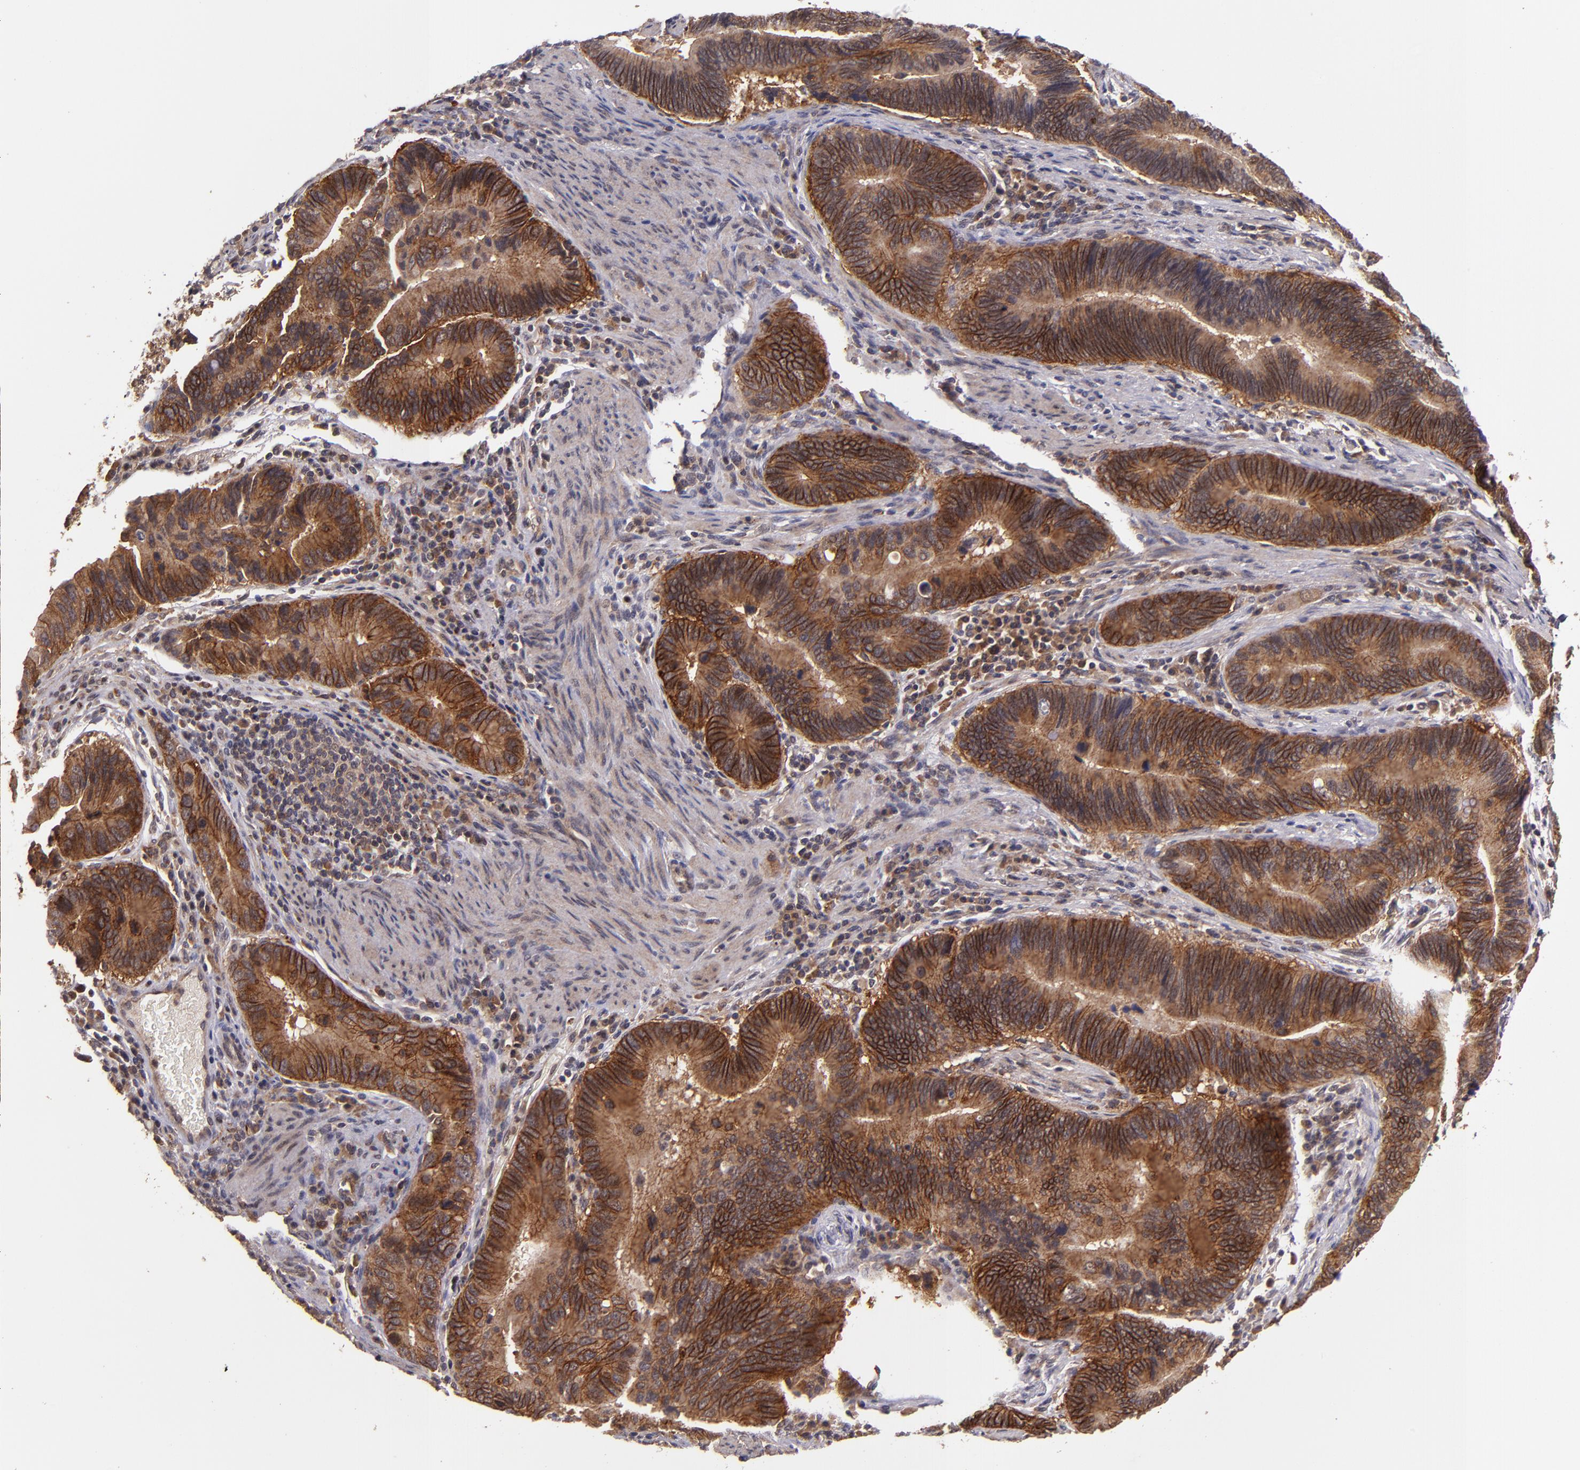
{"staining": {"intensity": "moderate", "quantity": ">75%", "location": "cytoplasmic/membranous"}, "tissue": "pancreatic cancer", "cell_type": "Tumor cells", "image_type": "cancer", "snomed": [{"axis": "morphology", "description": "Adenocarcinoma, NOS"}, {"axis": "topography", "description": "Pancreas"}], "caption": "The histopathology image displays staining of adenocarcinoma (pancreatic), revealing moderate cytoplasmic/membranous protein staining (brown color) within tumor cells. (IHC, brightfield microscopy, high magnification).", "gene": "FTSJ1", "patient": {"sex": "female", "age": 70}}